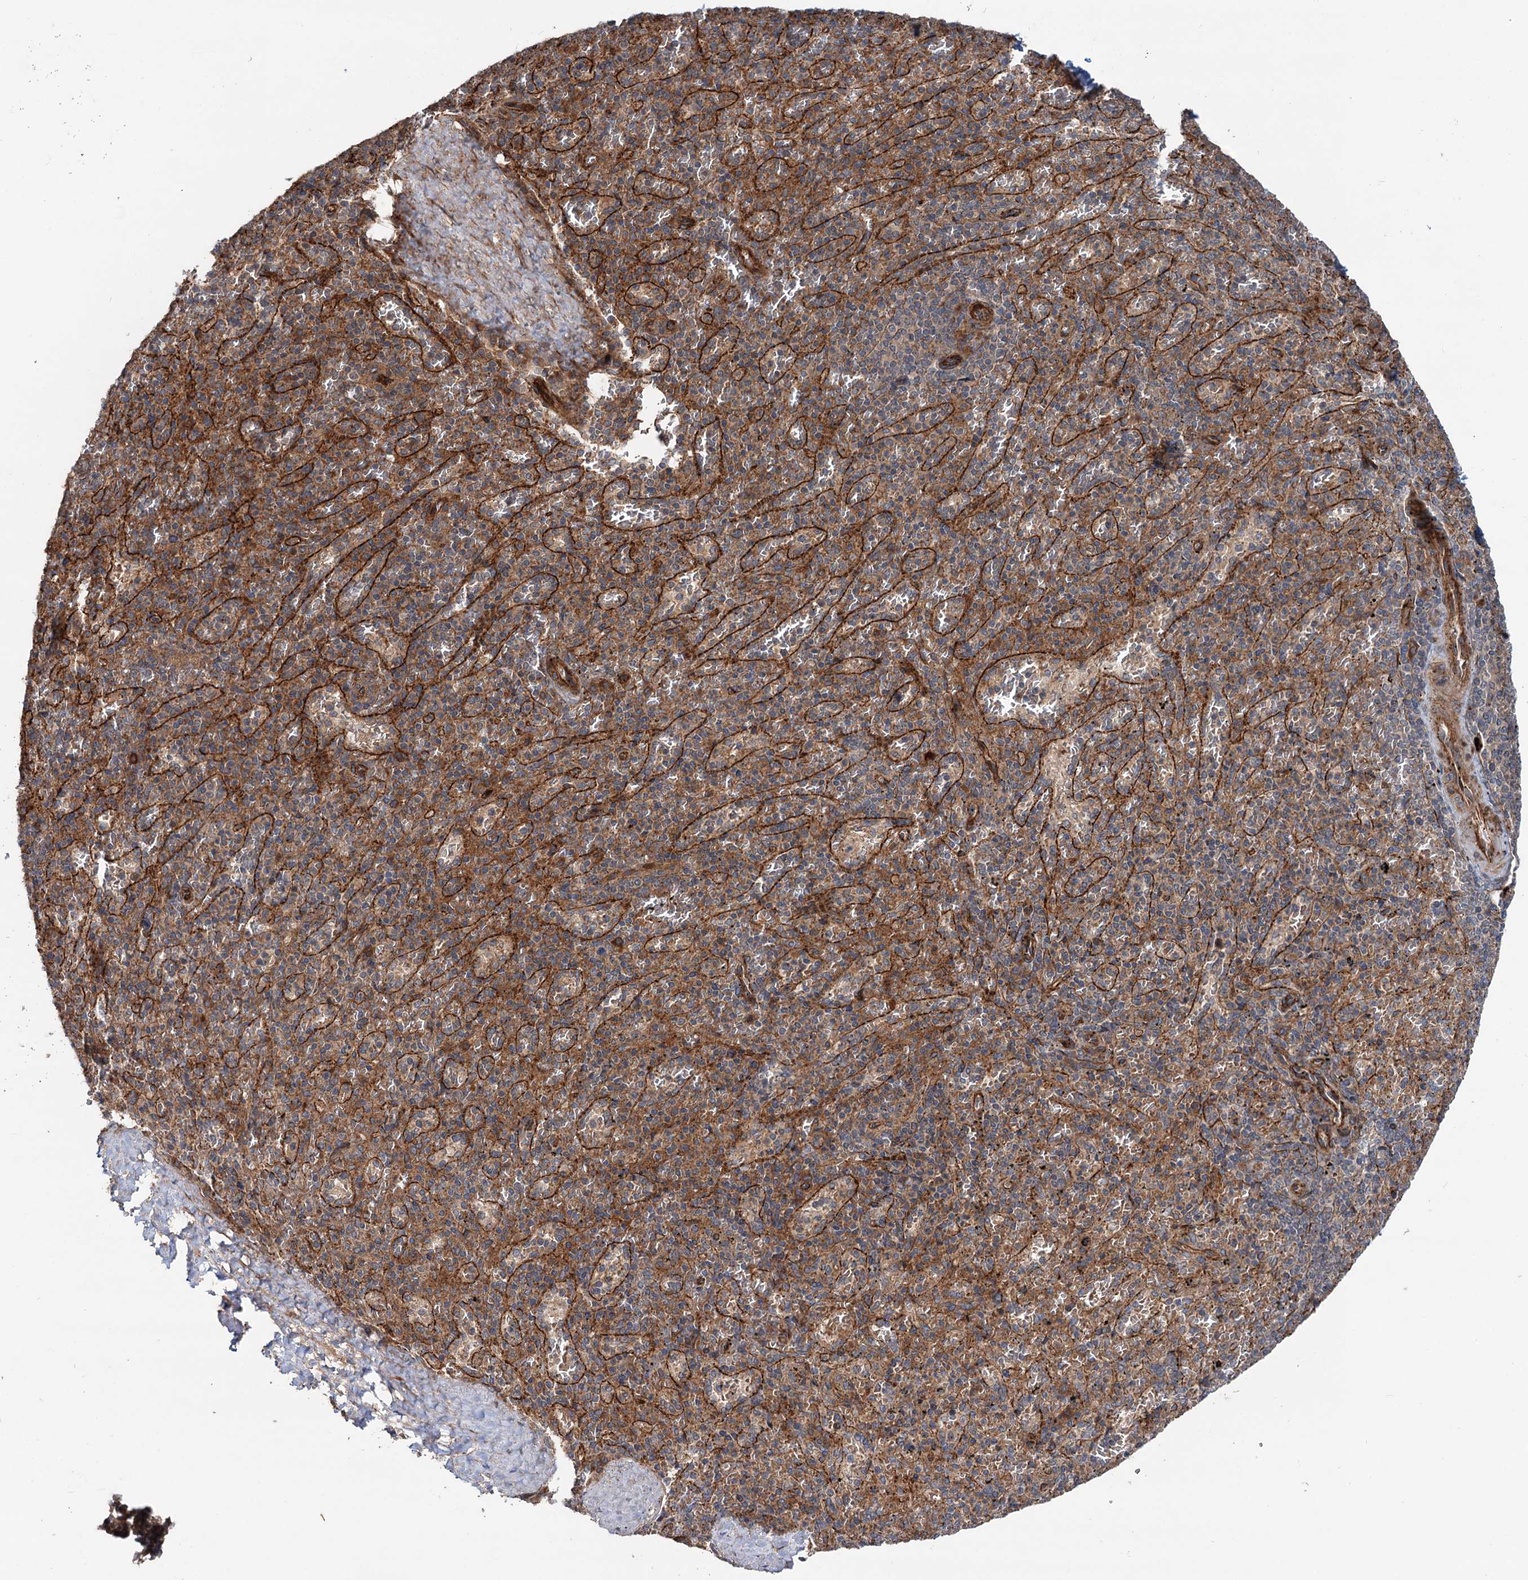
{"staining": {"intensity": "moderate", "quantity": "25%-75%", "location": "cytoplasmic/membranous"}, "tissue": "spleen", "cell_type": "Cells in red pulp", "image_type": "normal", "snomed": [{"axis": "morphology", "description": "Normal tissue, NOS"}, {"axis": "topography", "description": "Spleen"}], "caption": "This image reveals immunohistochemistry (IHC) staining of unremarkable human spleen, with medium moderate cytoplasmic/membranous positivity in approximately 25%-75% of cells in red pulp.", "gene": "ADGRG4", "patient": {"sex": "male", "age": 82}}